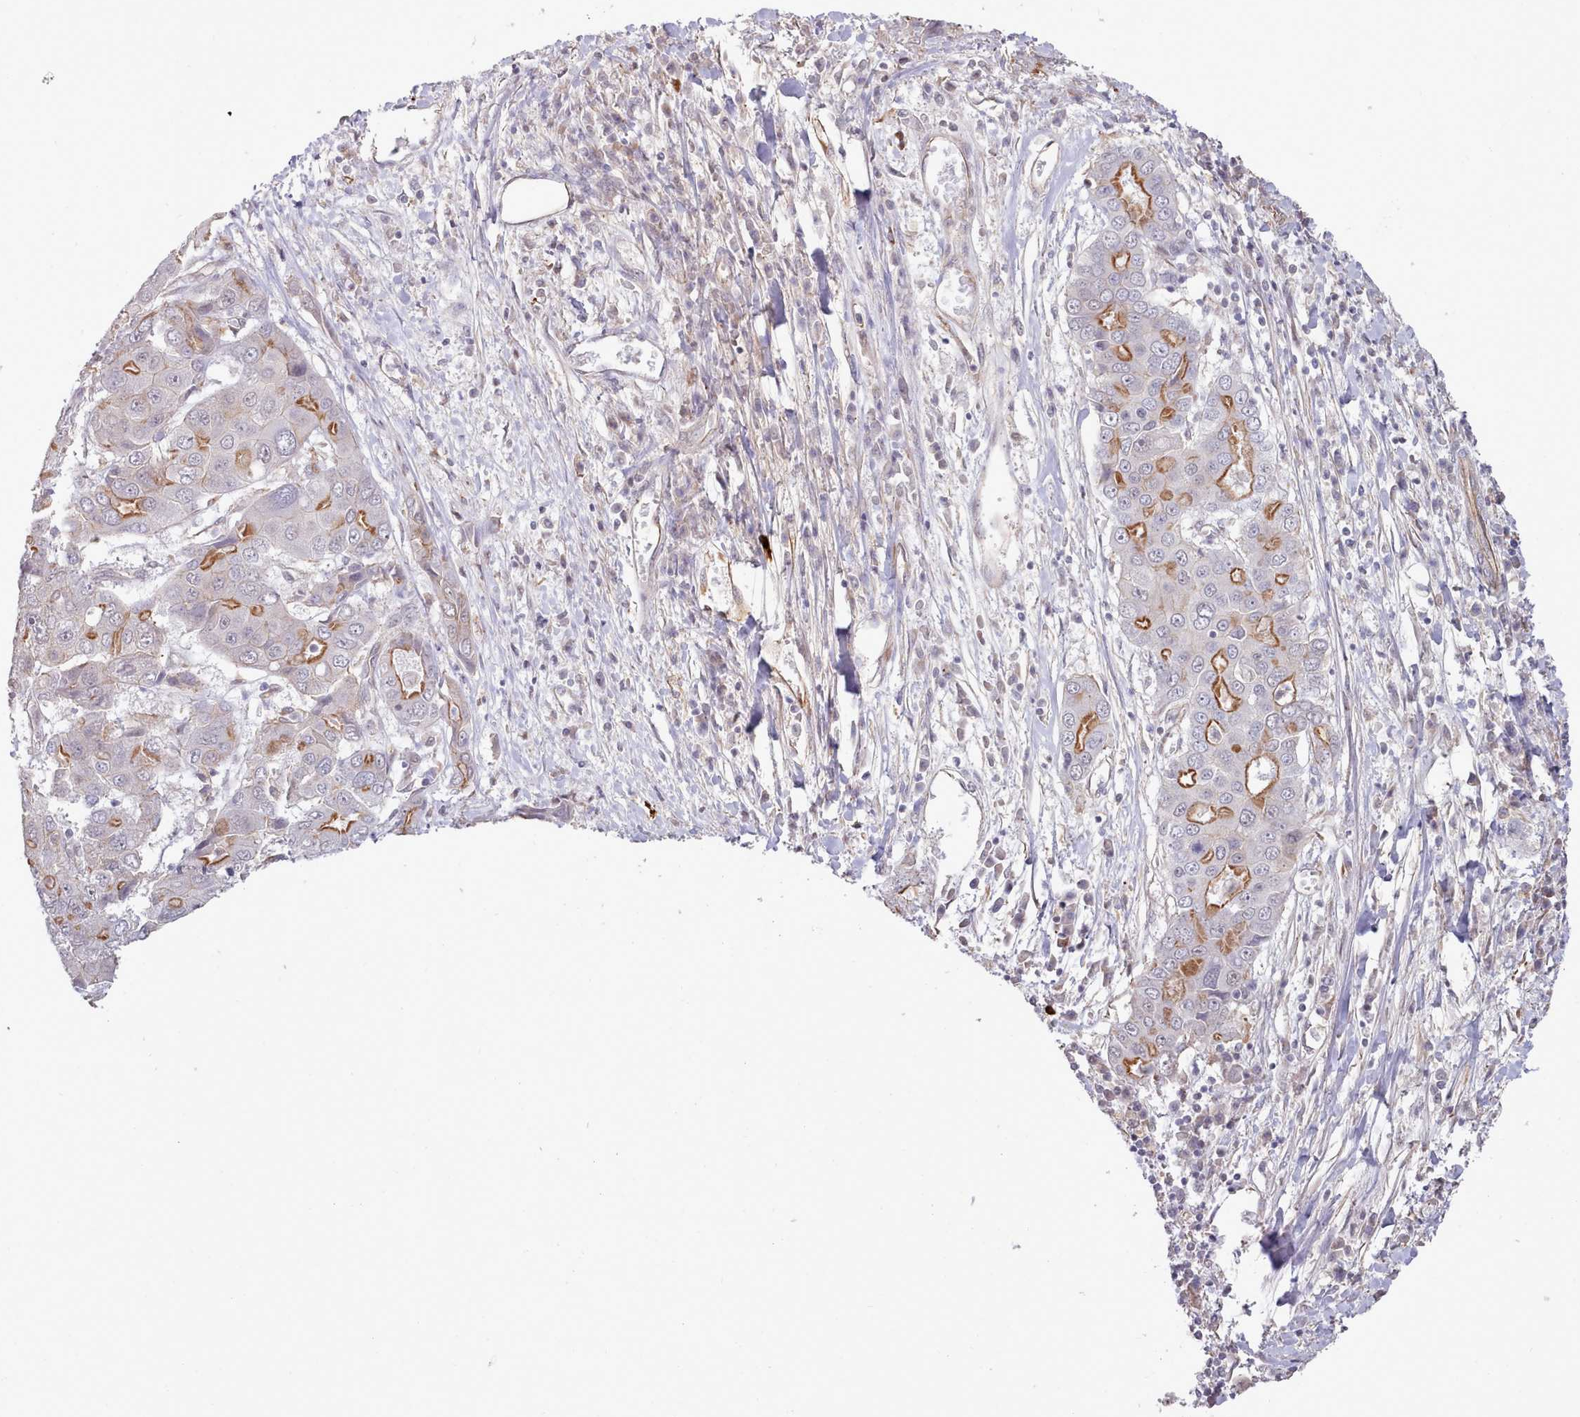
{"staining": {"intensity": "moderate", "quantity": "25%-75%", "location": "cytoplasmic/membranous"}, "tissue": "liver cancer", "cell_type": "Tumor cells", "image_type": "cancer", "snomed": [{"axis": "morphology", "description": "Cholangiocarcinoma"}, {"axis": "topography", "description": "Liver"}], "caption": "IHC of liver cholangiocarcinoma exhibits medium levels of moderate cytoplasmic/membranous positivity in about 25%-75% of tumor cells.", "gene": "ZC3H13", "patient": {"sex": "male", "age": 67}}